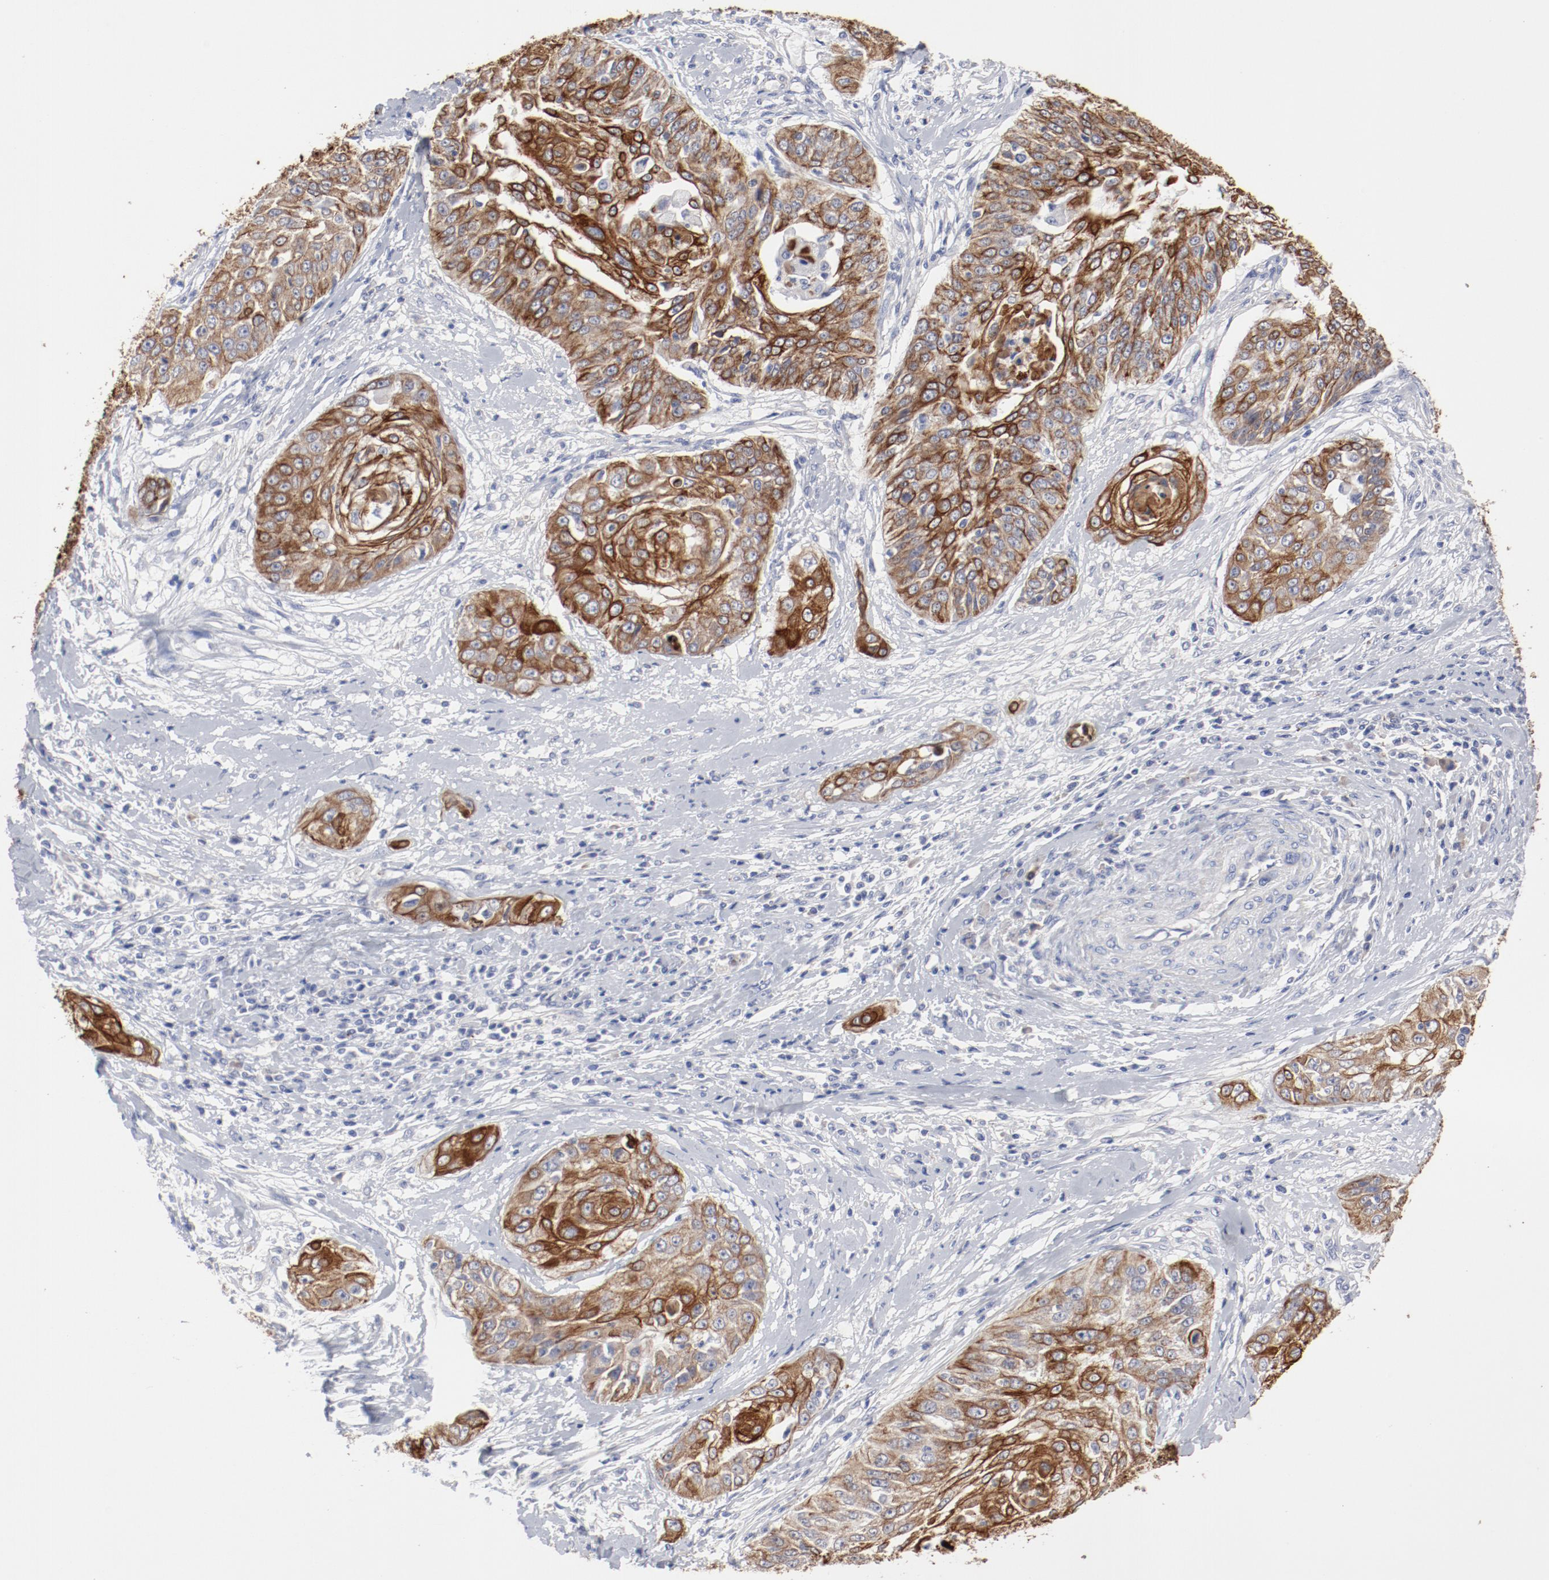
{"staining": {"intensity": "strong", "quantity": ">75%", "location": "cytoplasmic/membranous"}, "tissue": "cervical cancer", "cell_type": "Tumor cells", "image_type": "cancer", "snomed": [{"axis": "morphology", "description": "Squamous cell carcinoma, NOS"}, {"axis": "topography", "description": "Cervix"}], "caption": "Brown immunohistochemical staining in cervical squamous cell carcinoma demonstrates strong cytoplasmic/membranous expression in about >75% of tumor cells.", "gene": "TSPAN6", "patient": {"sex": "female", "age": 64}}